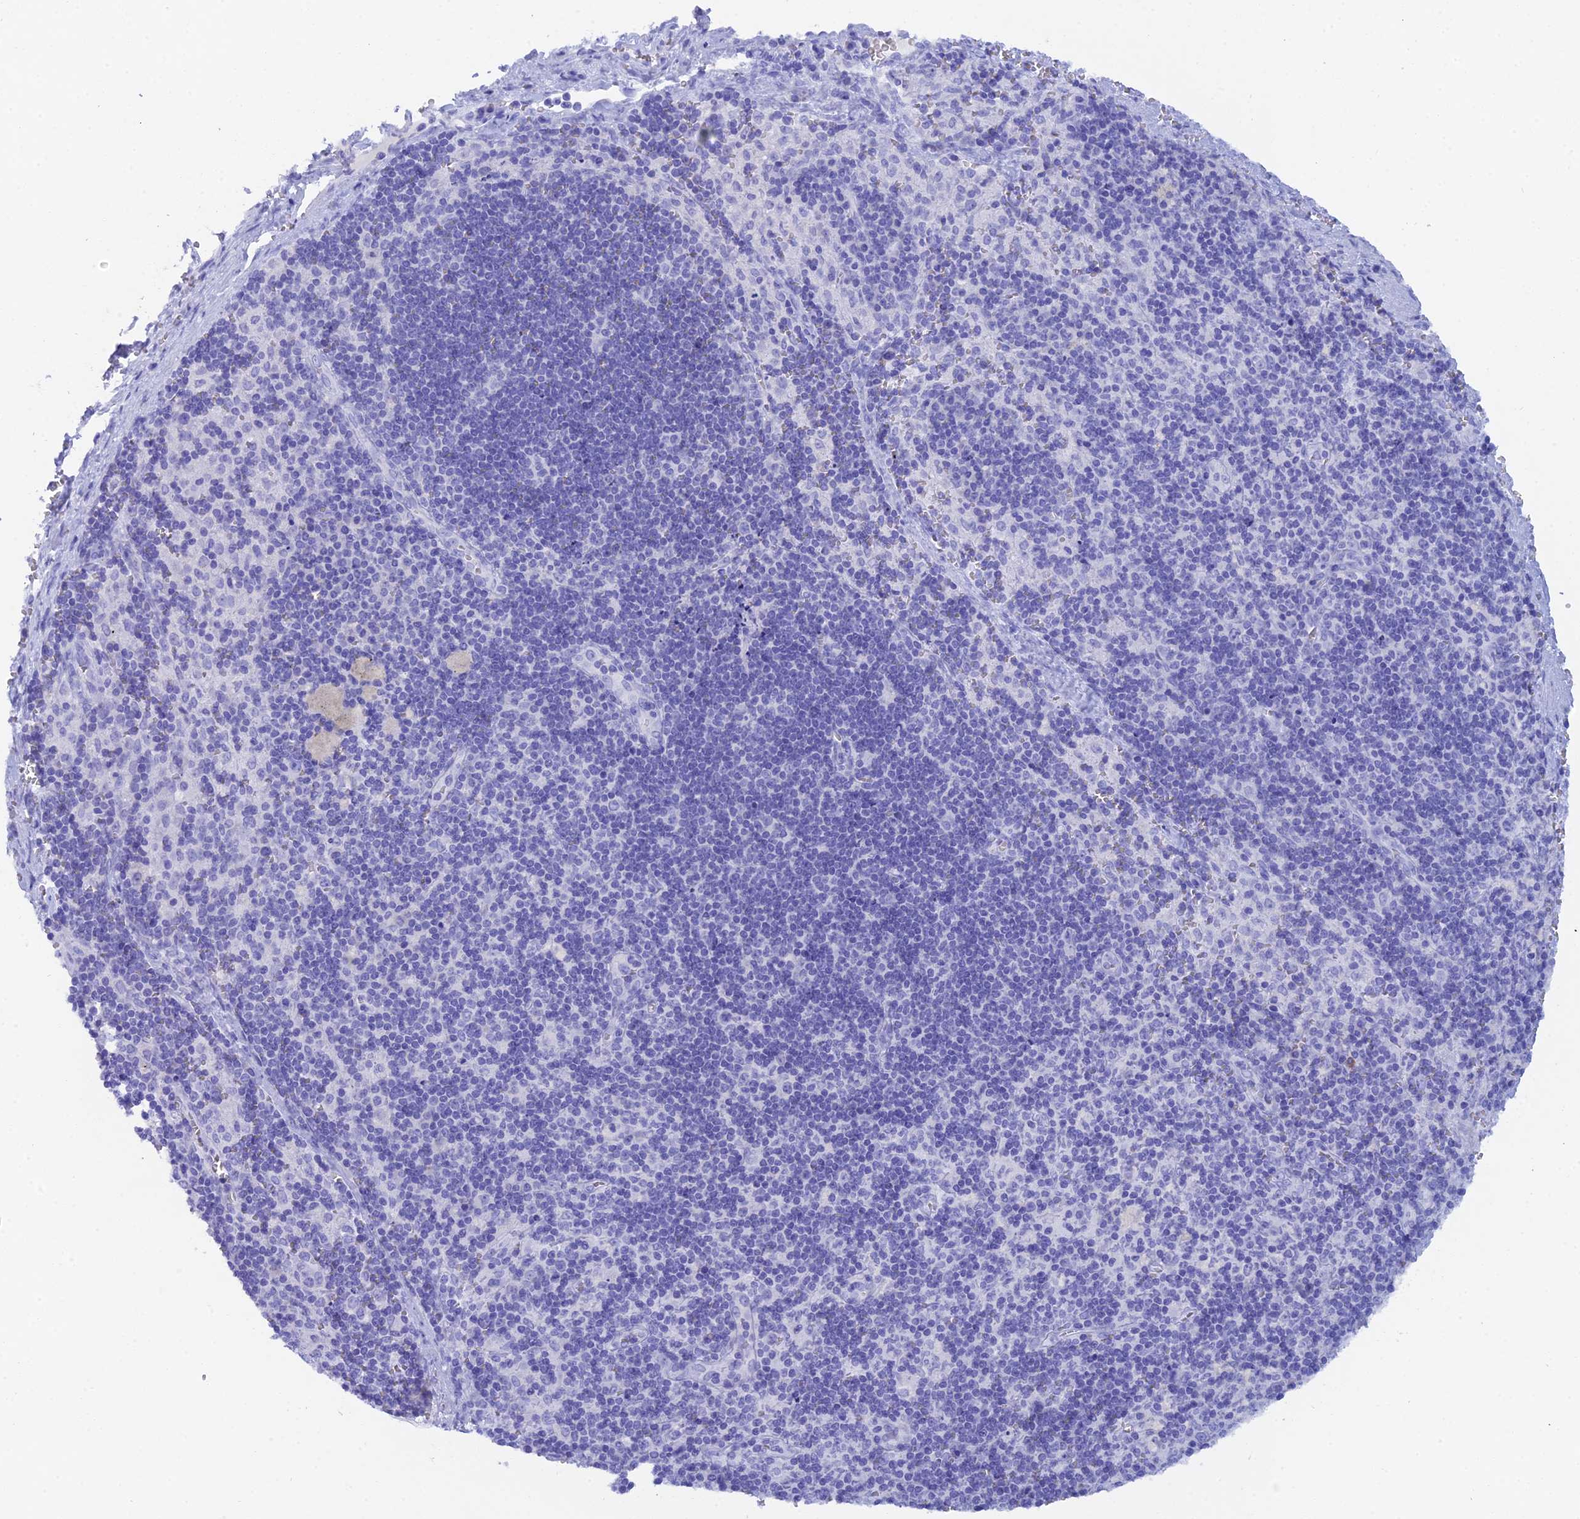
{"staining": {"intensity": "negative", "quantity": "none", "location": "none"}, "tissue": "pancreatic cancer", "cell_type": "Tumor cells", "image_type": "cancer", "snomed": [{"axis": "morphology", "description": "Adenocarcinoma, NOS"}, {"axis": "topography", "description": "Pancreas"}], "caption": "Immunohistochemistry (IHC) of pancreatic cancer demonstrates no expression in tumor cells.", "gene": "REG1A", "patient": {"sex": "male", "age": 65}}